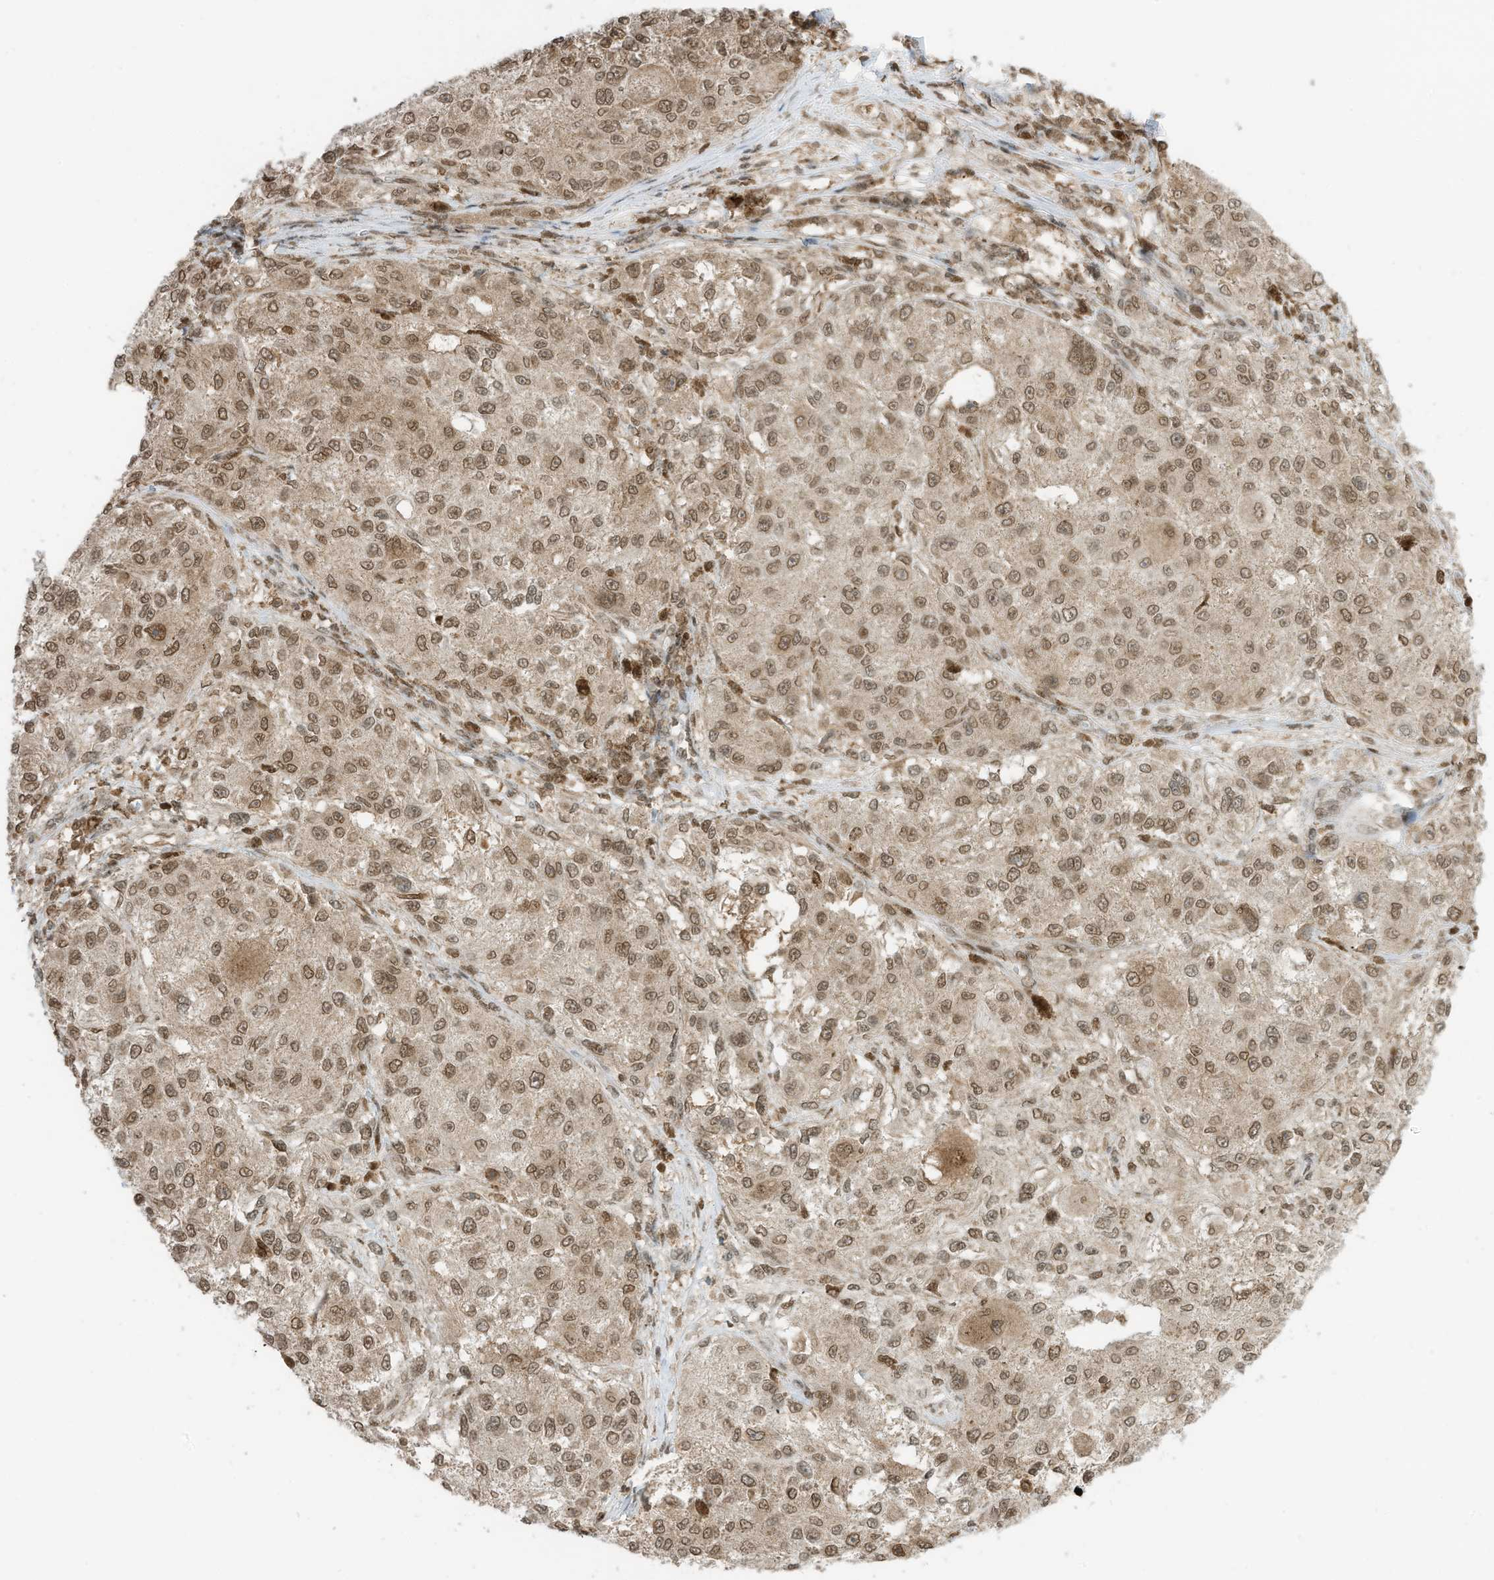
{"staining": {"intensity": "moderate", "quantity": ">75%", "location": "nuclear"}, "tissue": "melanoma", "cell_type": "Tumor cells", "image_type": "cancer", "snomed": [{"axis": "morphology", "description": "Necrosis, NOS"}, {"axis": "morphology", "description": "Malignant melanoma, NOS"}, {"axis": "topography", "description": "Skin"}], "caption": "Approximately >75% of tumor cells in malignant melanoma exhibit moderate nuclear protein positivity as visualized by brown immunohistochemical staining.", "gene": "KPNB1", "patient": {"sex": "female", "age": 87}}